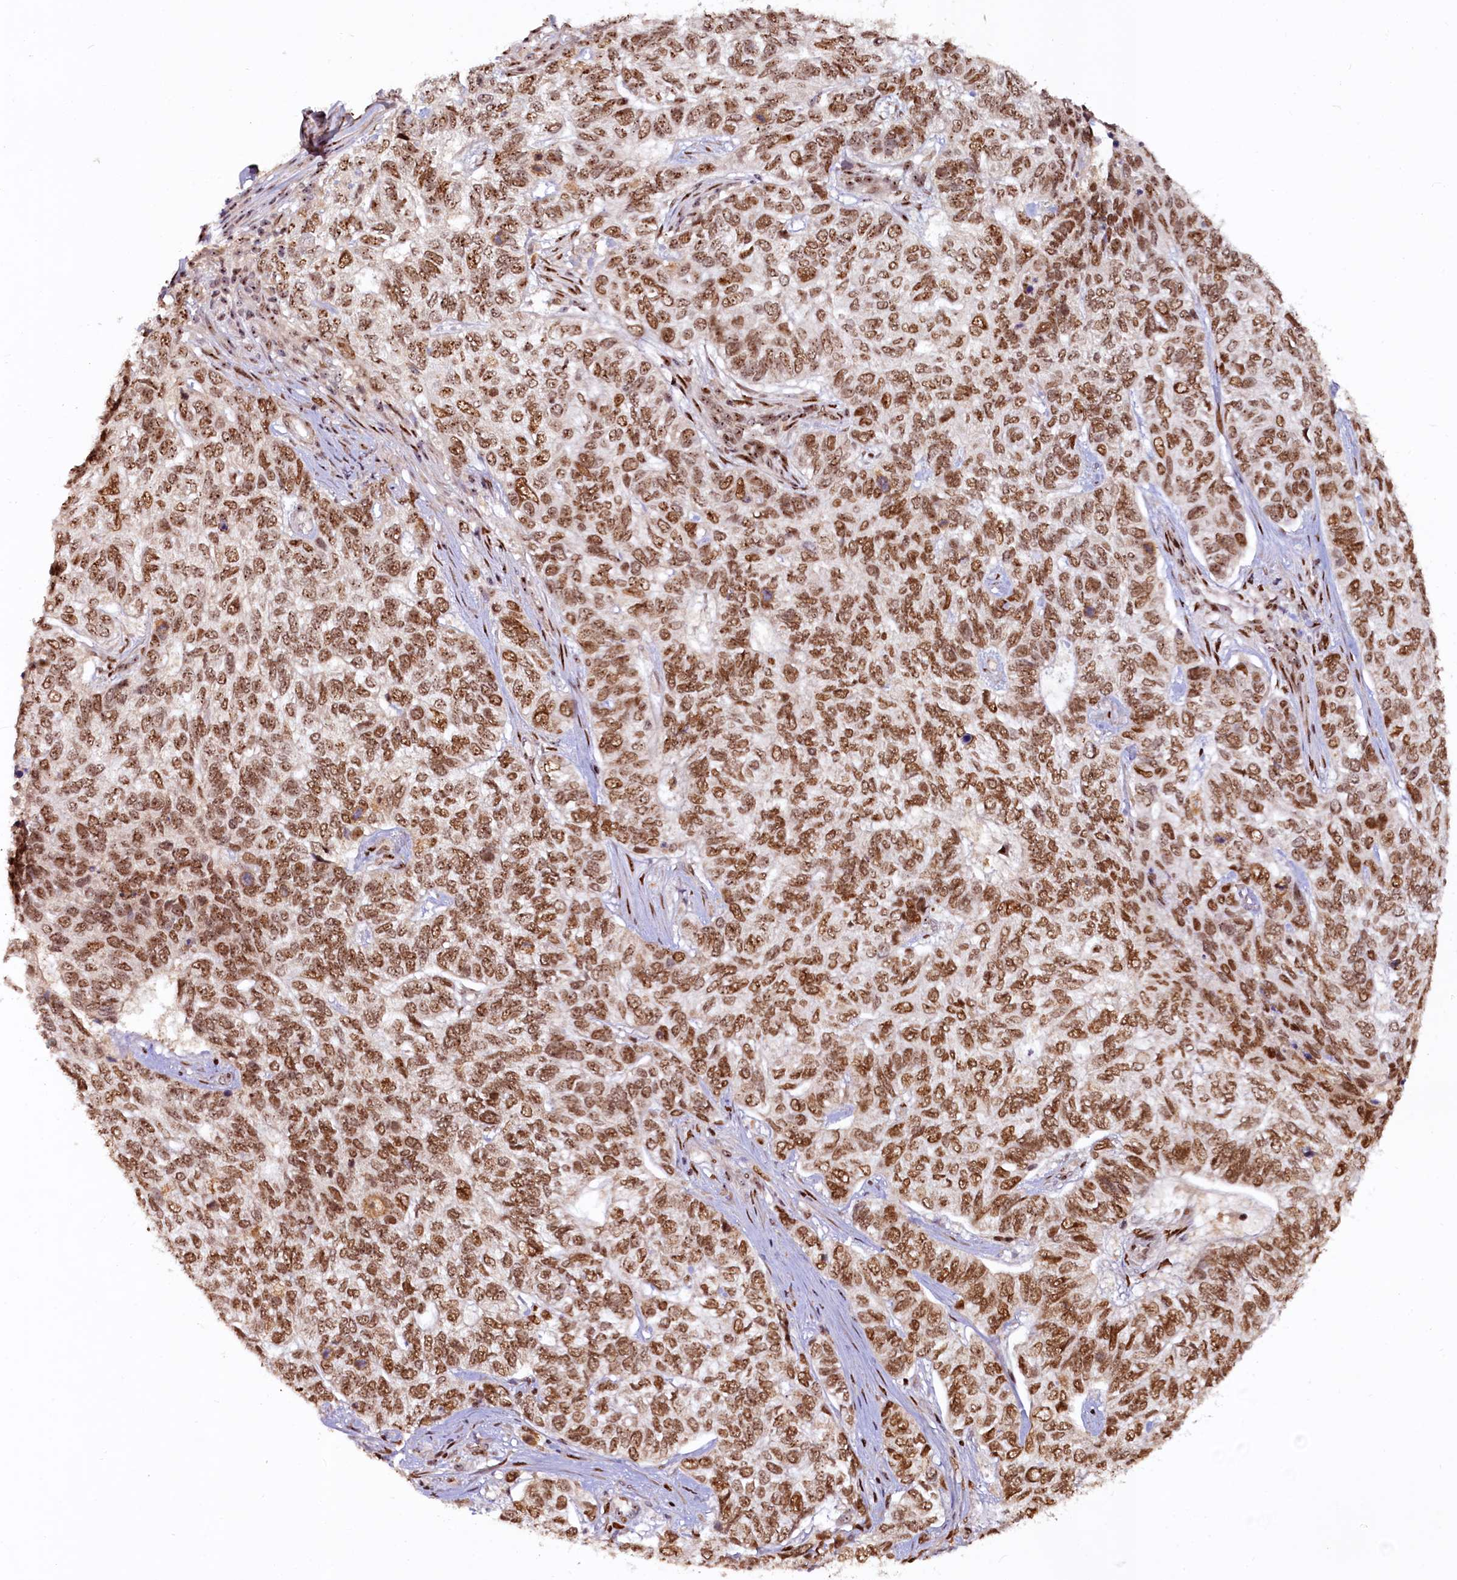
{"staining": {"intensity": "moderate", "quantity": ">75%", "location": "nuclear"}, "tissue": "skin cancer", "cell_type": "Tumor cells", "image_type": "cancer", "snomed": [{"axis": "morphology", "description": "Basal cell carcinoma"}, {"axis": "topography", "description": "Skin"}], "caption": "The immunohistochemical stain labels moderate nuclear expression in tumor cells of skin cancer (basal cell carcinoma) tissue.", "gene": "TCOF1", "patient": {"sex": "female", "age": 65}}